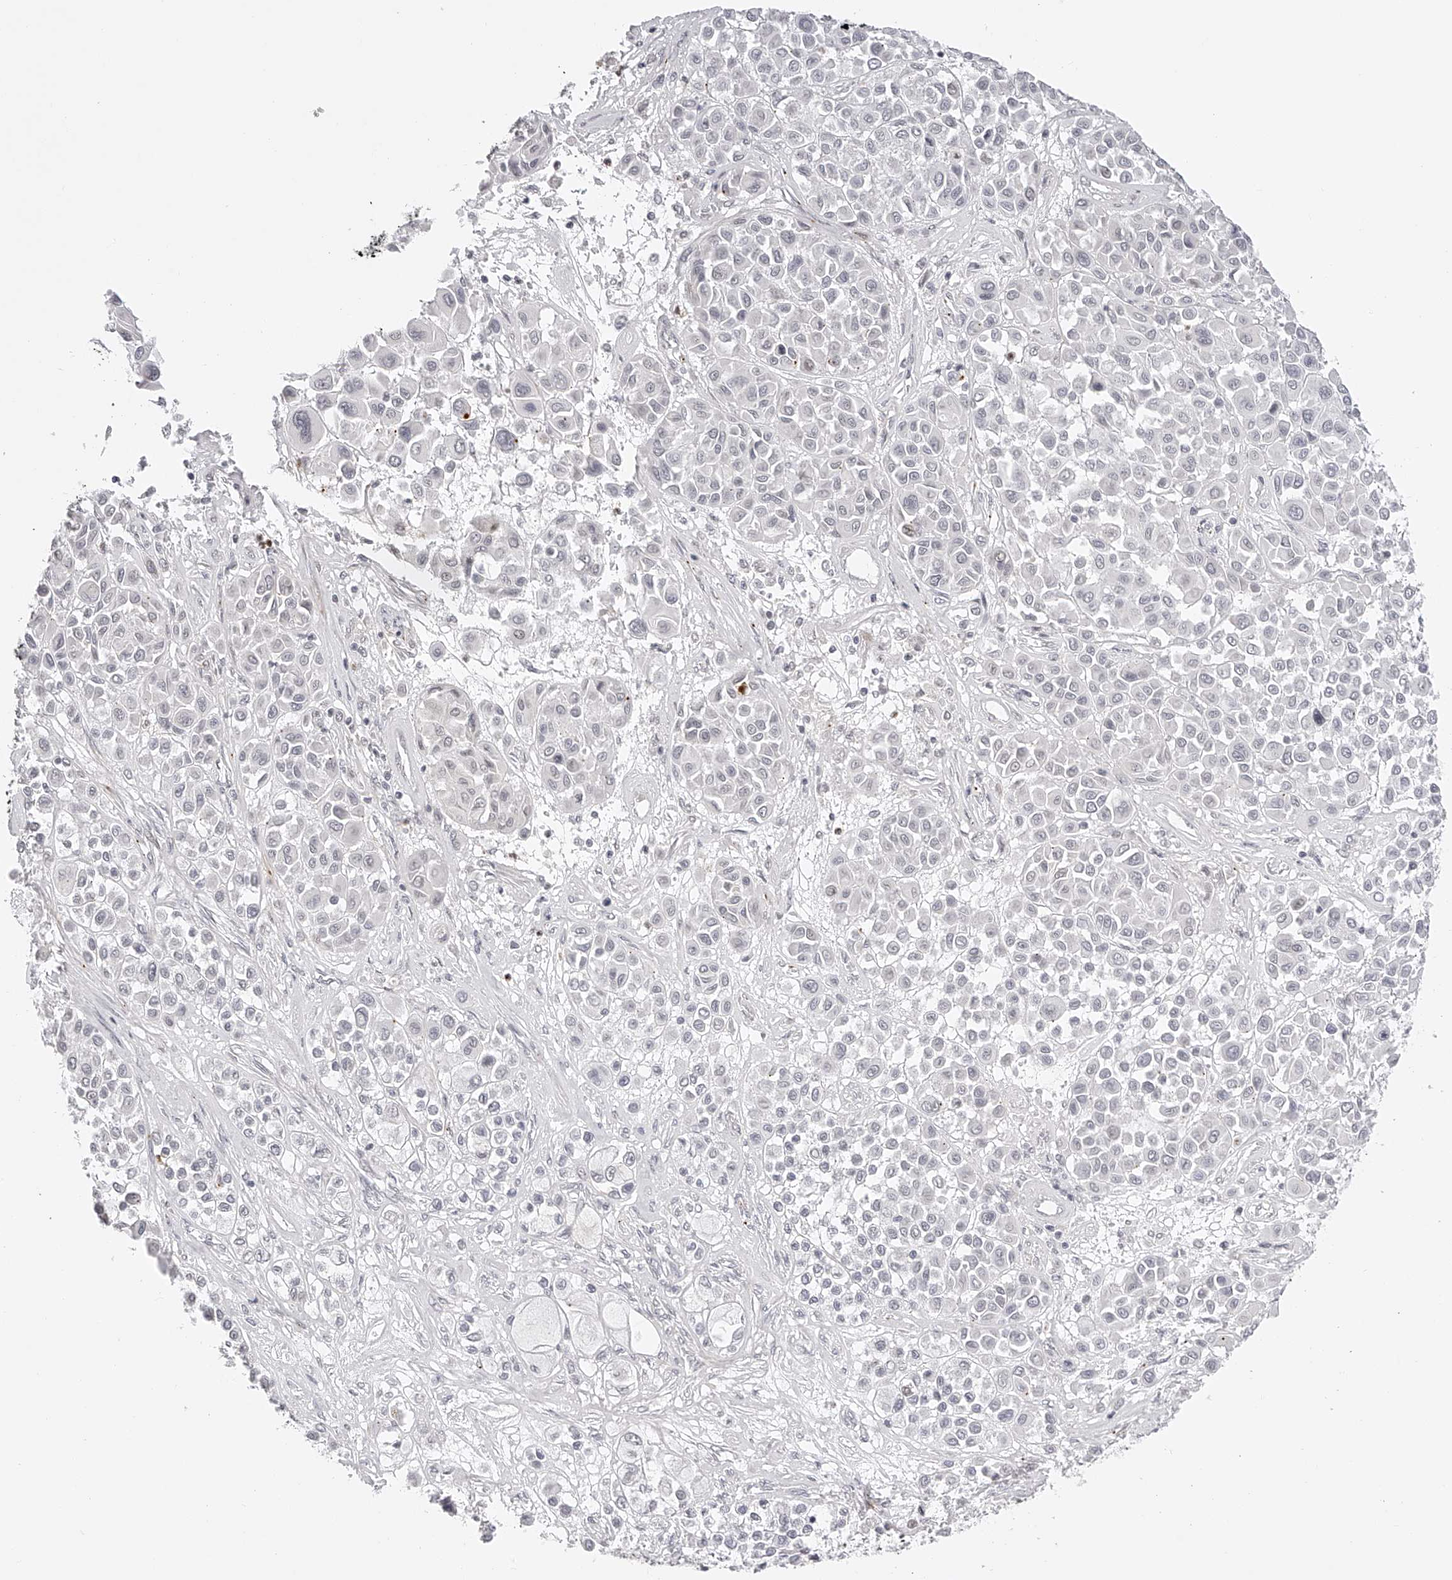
{"staining": {"intensity": "negative", "quantity": "none", "location": "none"}, "tissue": "melanoma", "cell_type": "Tumor cells", "image_type": "cancer", "snomed": [{"axis": "morphology", "description": "Malignant melanoma, Metastatic site"}, {"axis": "topography", "description": "Soft tissue"}], "caption": "This is a micrograph of immunohistochemistry (IHC) staining of melanoma, which shows no expression in tumor cells.", "gene": "PLEKHG1", "patient": {"sex": "male", "age": 41}}